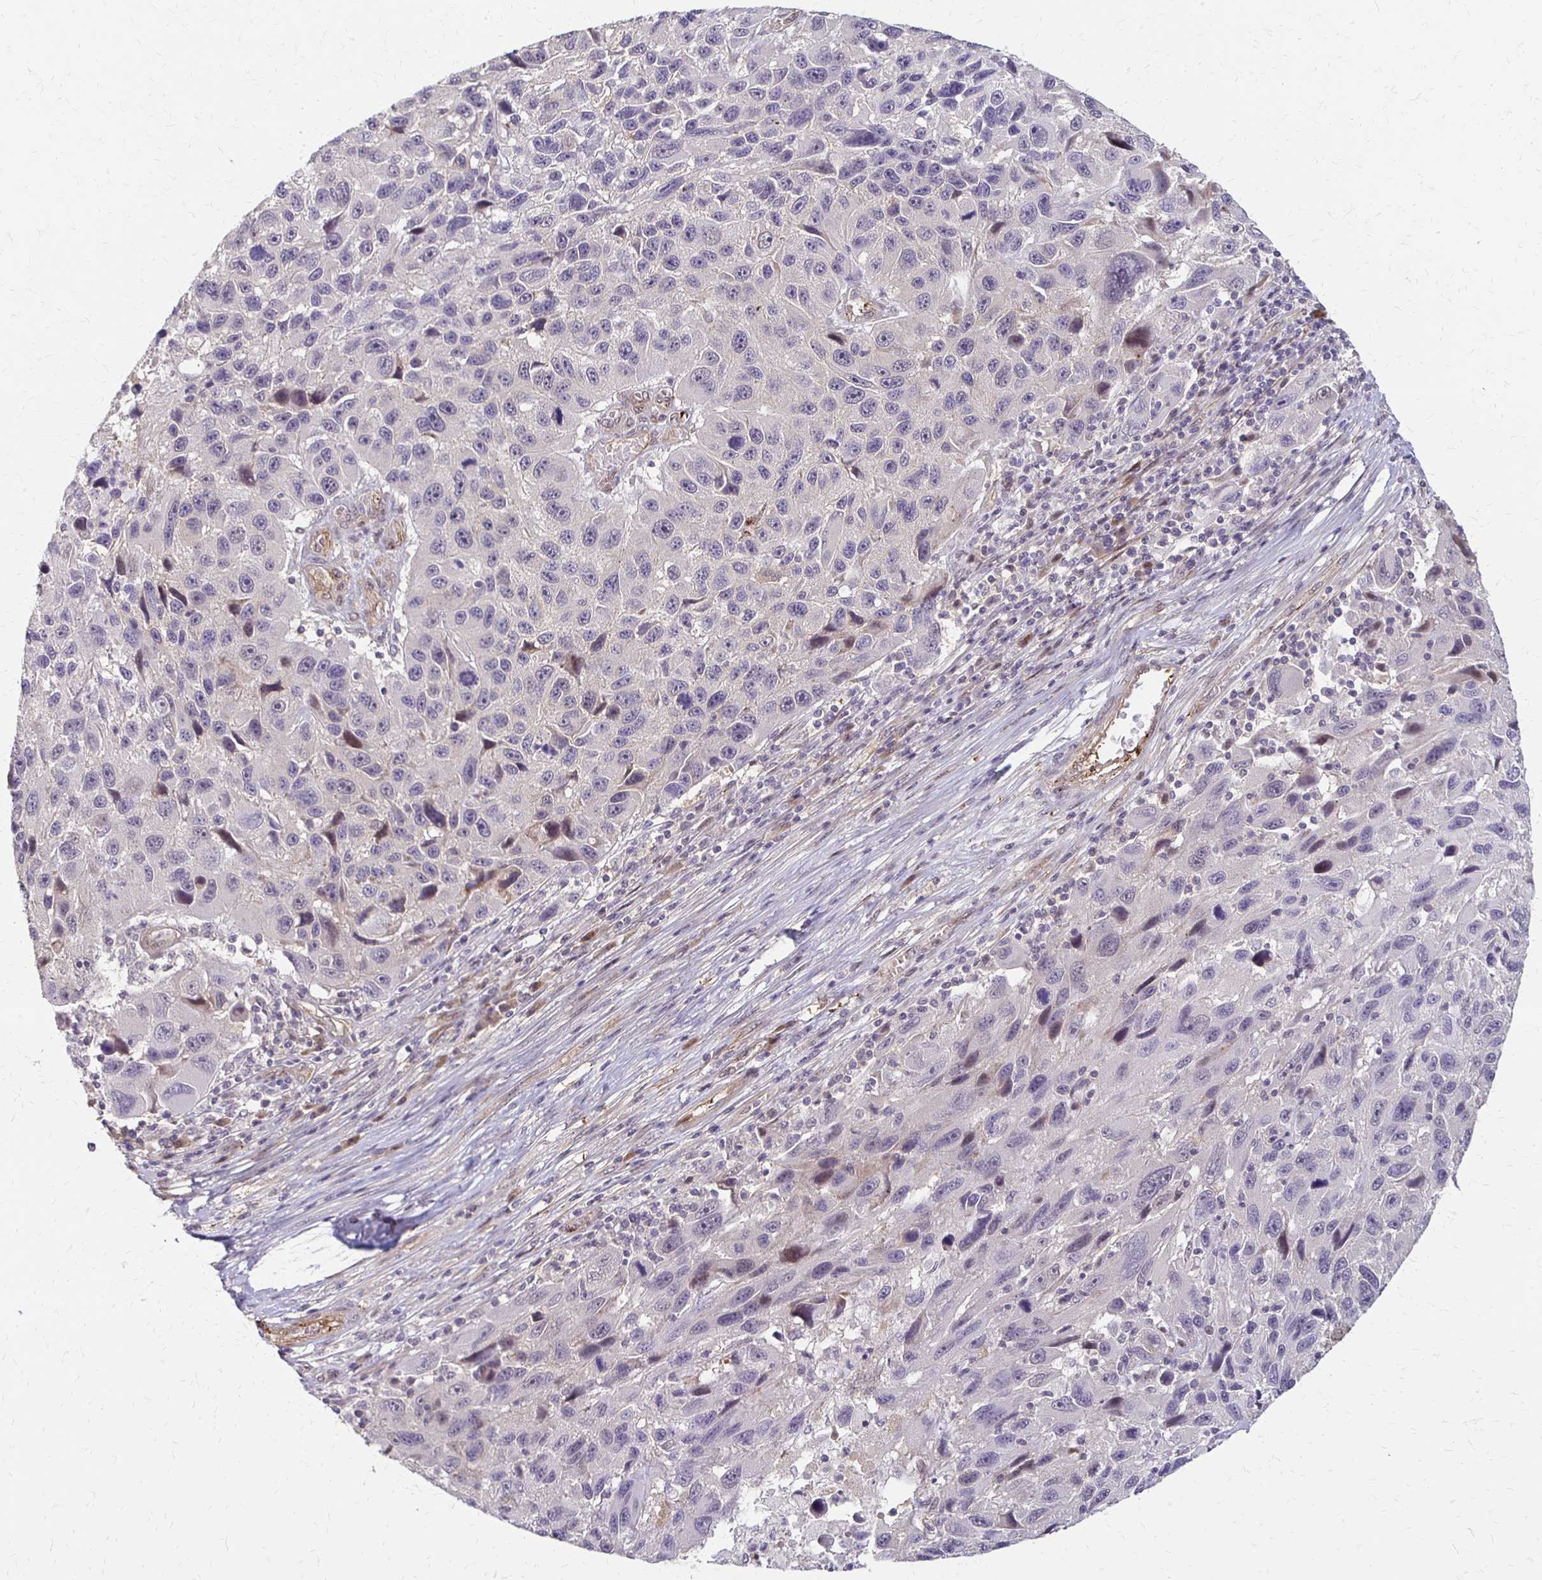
{"staining": {"intensity": "negative", "quantity": "none", "location": "none"}, "tissue": "melanoma", "cell_type": "Tumor cells", "image_type": "cancer", "snomed": [{"axis": "morphology", "description": "Malignant melanoma, NOS"}, {"axis": "topography", "description": "Skin"}], "caption": "This is an IHC histopathology image of human melanoma. There is no staining in tumor cells.", "gene": "CFL2", "patient": {"sex": "male", "age": 53}}